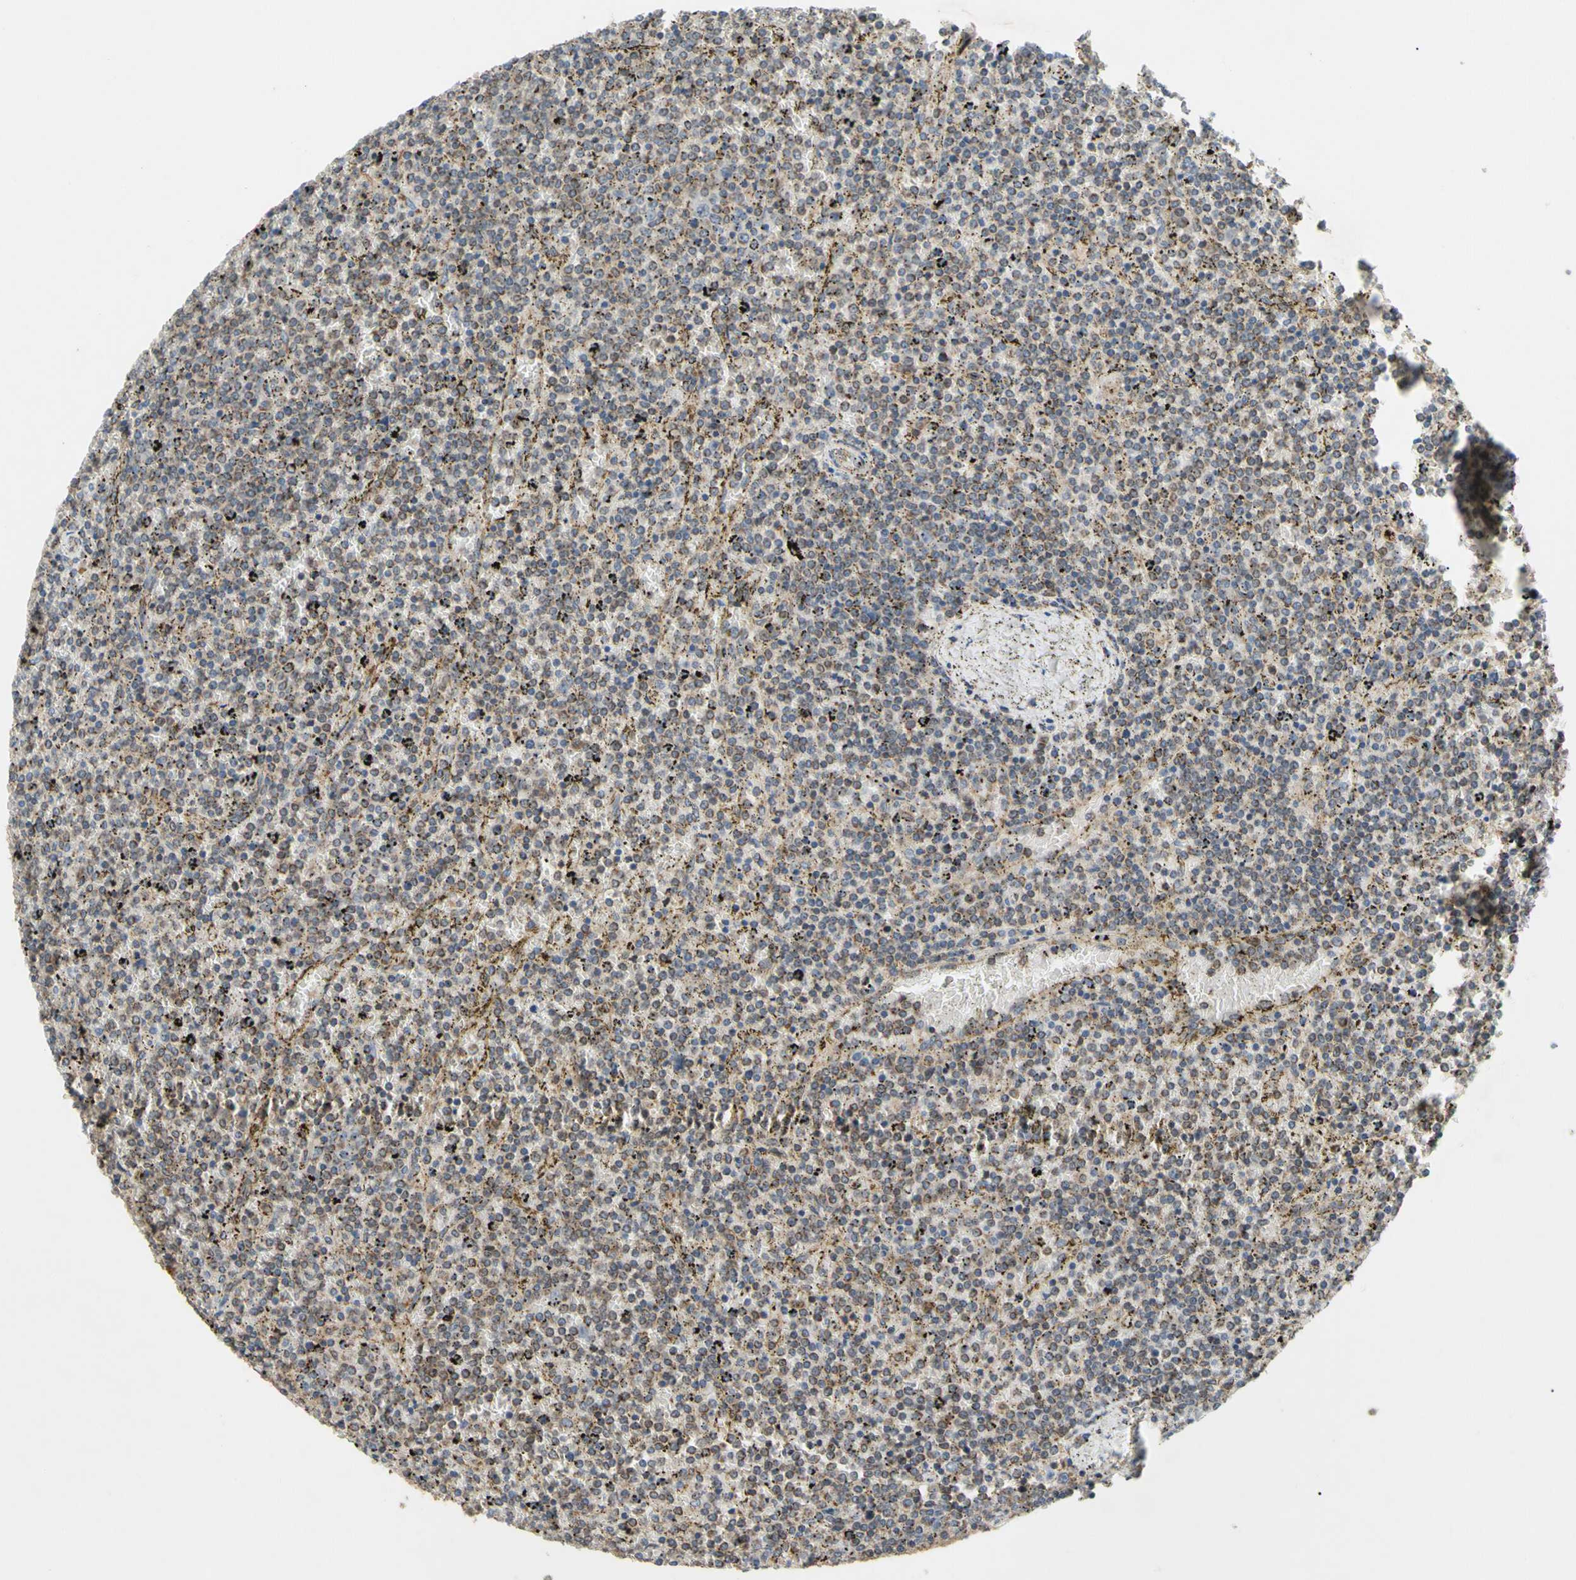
{"staining": {"intensity": "weak", "quantity": ">75%", "location": "cytoplasmic/membranous"}, "tissue": "lymphoma", "cell_type": "Tumor cells", "image_type": "cancer", "snomed": [{"axis": "morphology", "description": "Malignant lymphoma, non-Hodgkin's type, Low grade"}, {"axis": "topography", "description": "Spleen"}], "caption": "A low amount of weak cytoplasmic/membranous staining is seen in about >75% of tumor cells in lymphoma tissue.", "gene": "CD164", "patient": {"sex": "female", "age": 77}}